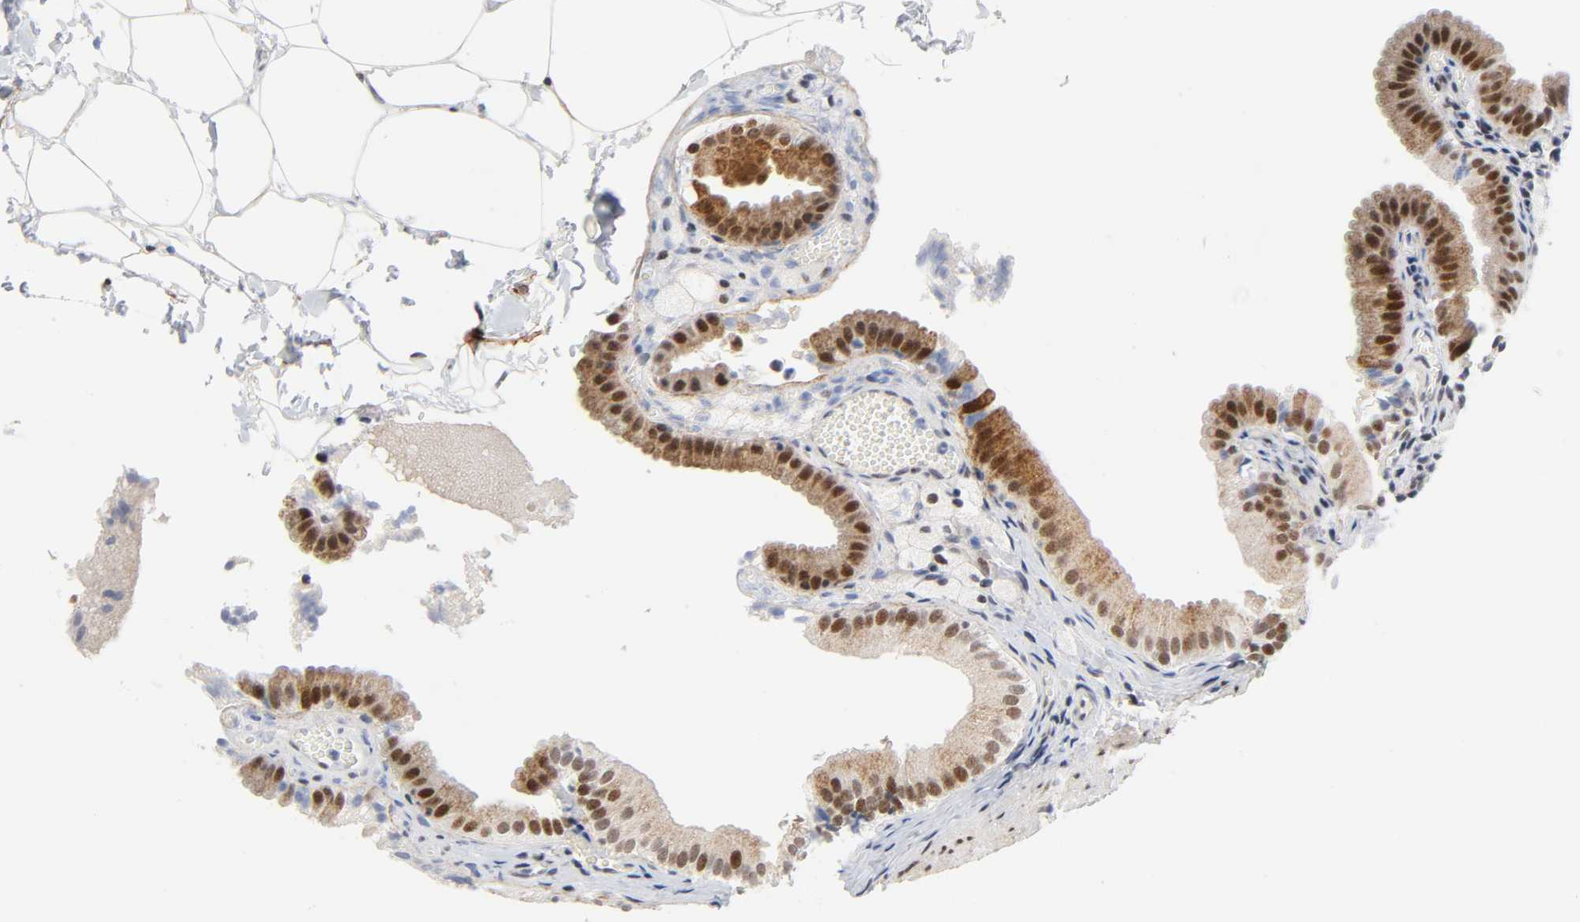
{"staining": {"intensity": "moderate", "quantity": ">75%", "location": "cytoplasmic/membranous,nuclear"}, "tissue": "gallbladder", "cell_type": "Glandular cells", "image_type": "normal", "snomed": [{"axis": "morphology", "description": "Normal tissue, NOS"}, {"axis": "topography", "description": "Gallbladder"}], "caption": "This micrograph shows immunohistochemistry staining of normal gallbladder, with medium moderate cytoplasmic/membranous,nuclear expression in approximately >75% of glandular cells.", "gene": "DIDO1", "patient": {"sex": "female", "age": 24}}